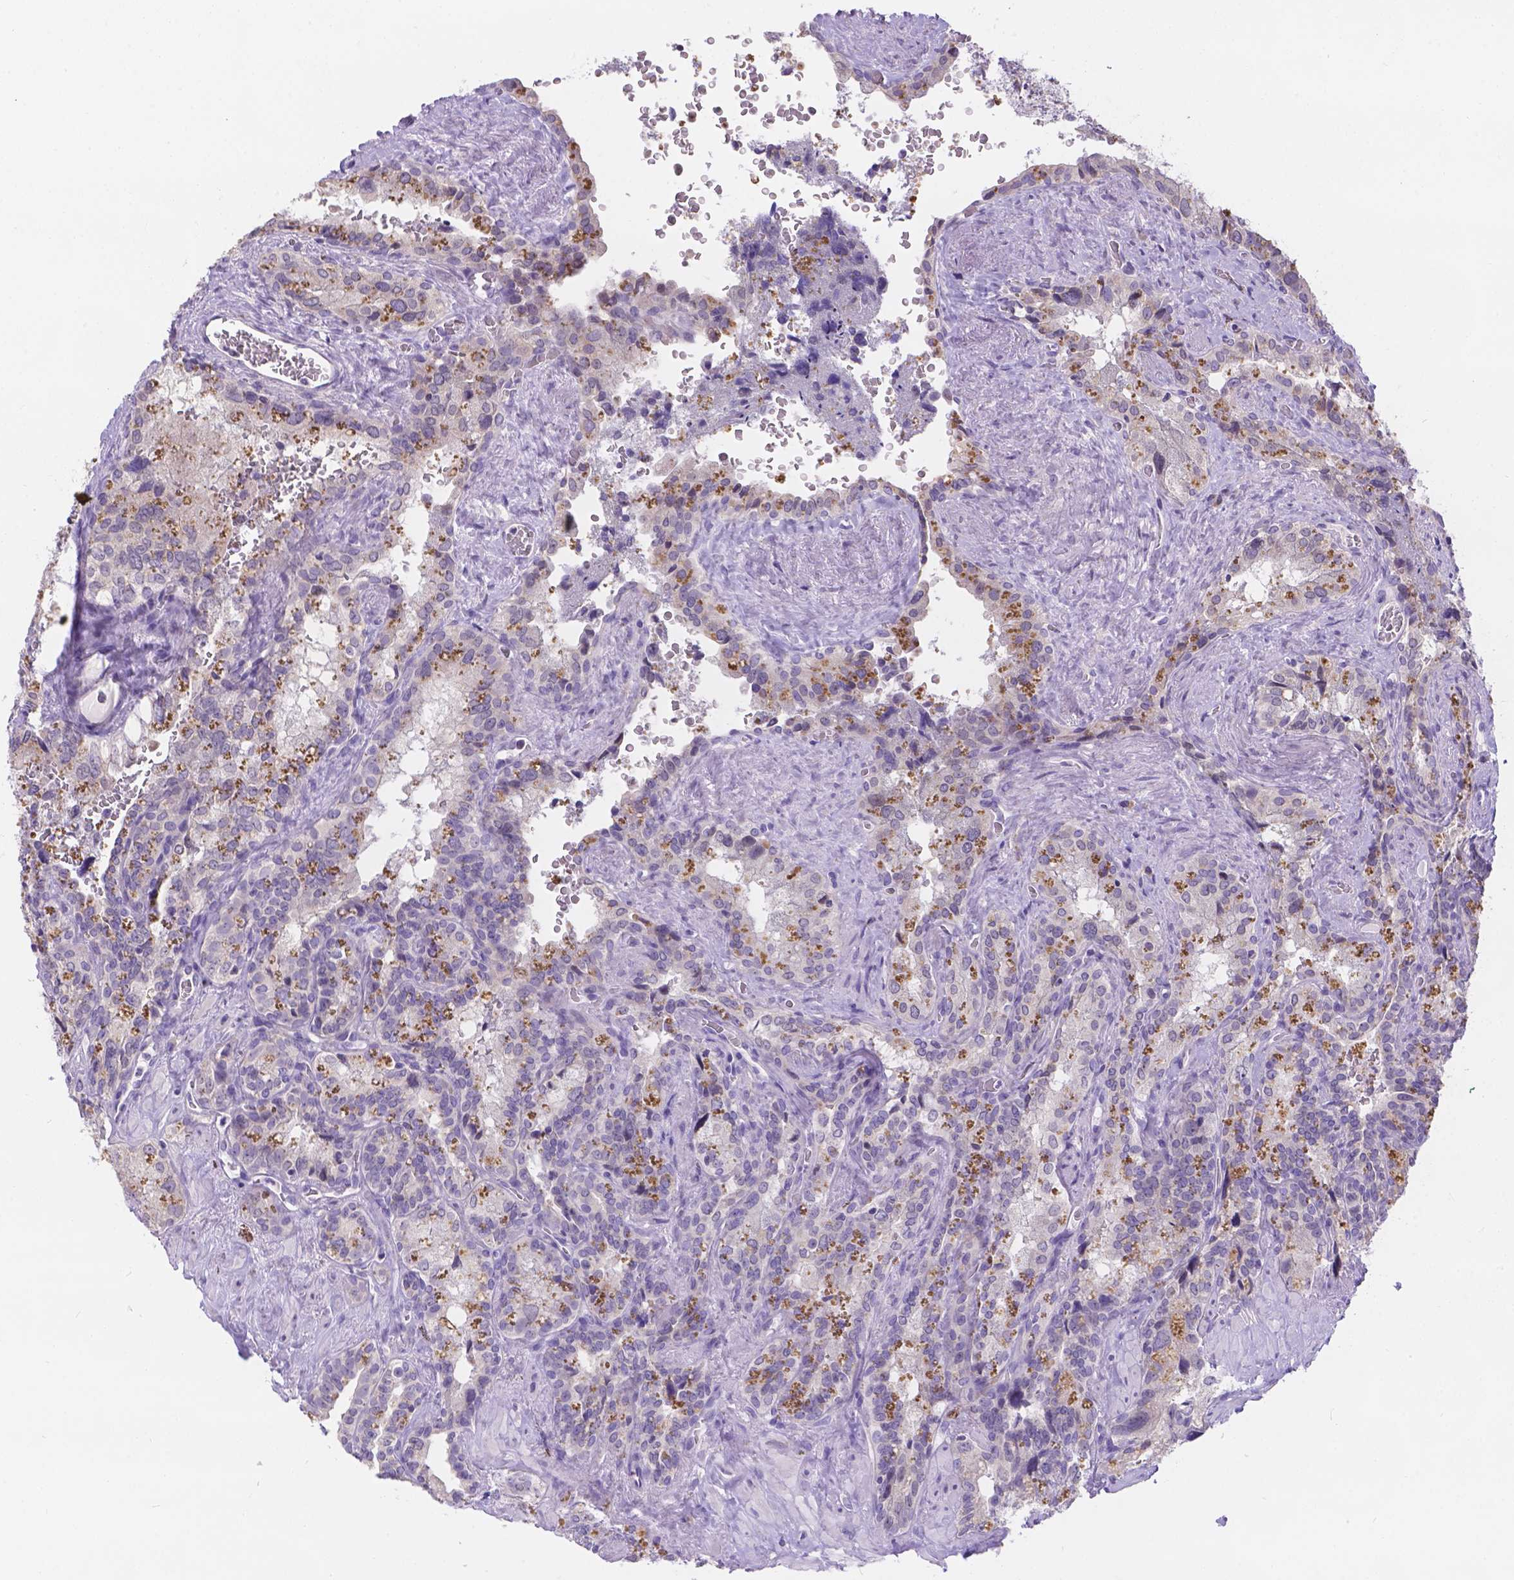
{"staining": {"intensity": "negative", "quantity": "none", "location": "none"}, "tissue": "seminal vesicle", "cell_type": "Glandular cells", "image_type": "normal", "snomed": [{"axis": "morphology", "description": "Normal tissue, NOS"}, {"axis": "topography", "description": "Prostate"}, {"axis": "topography", "description": "Seminal veicle"}], "caption": "DAB immunohistochemical staining of benign seminal vesicle demonstrates no significant staining in glandular cells.", "gene": "CD96", "patient": {"sex": "male", "age": 71}}